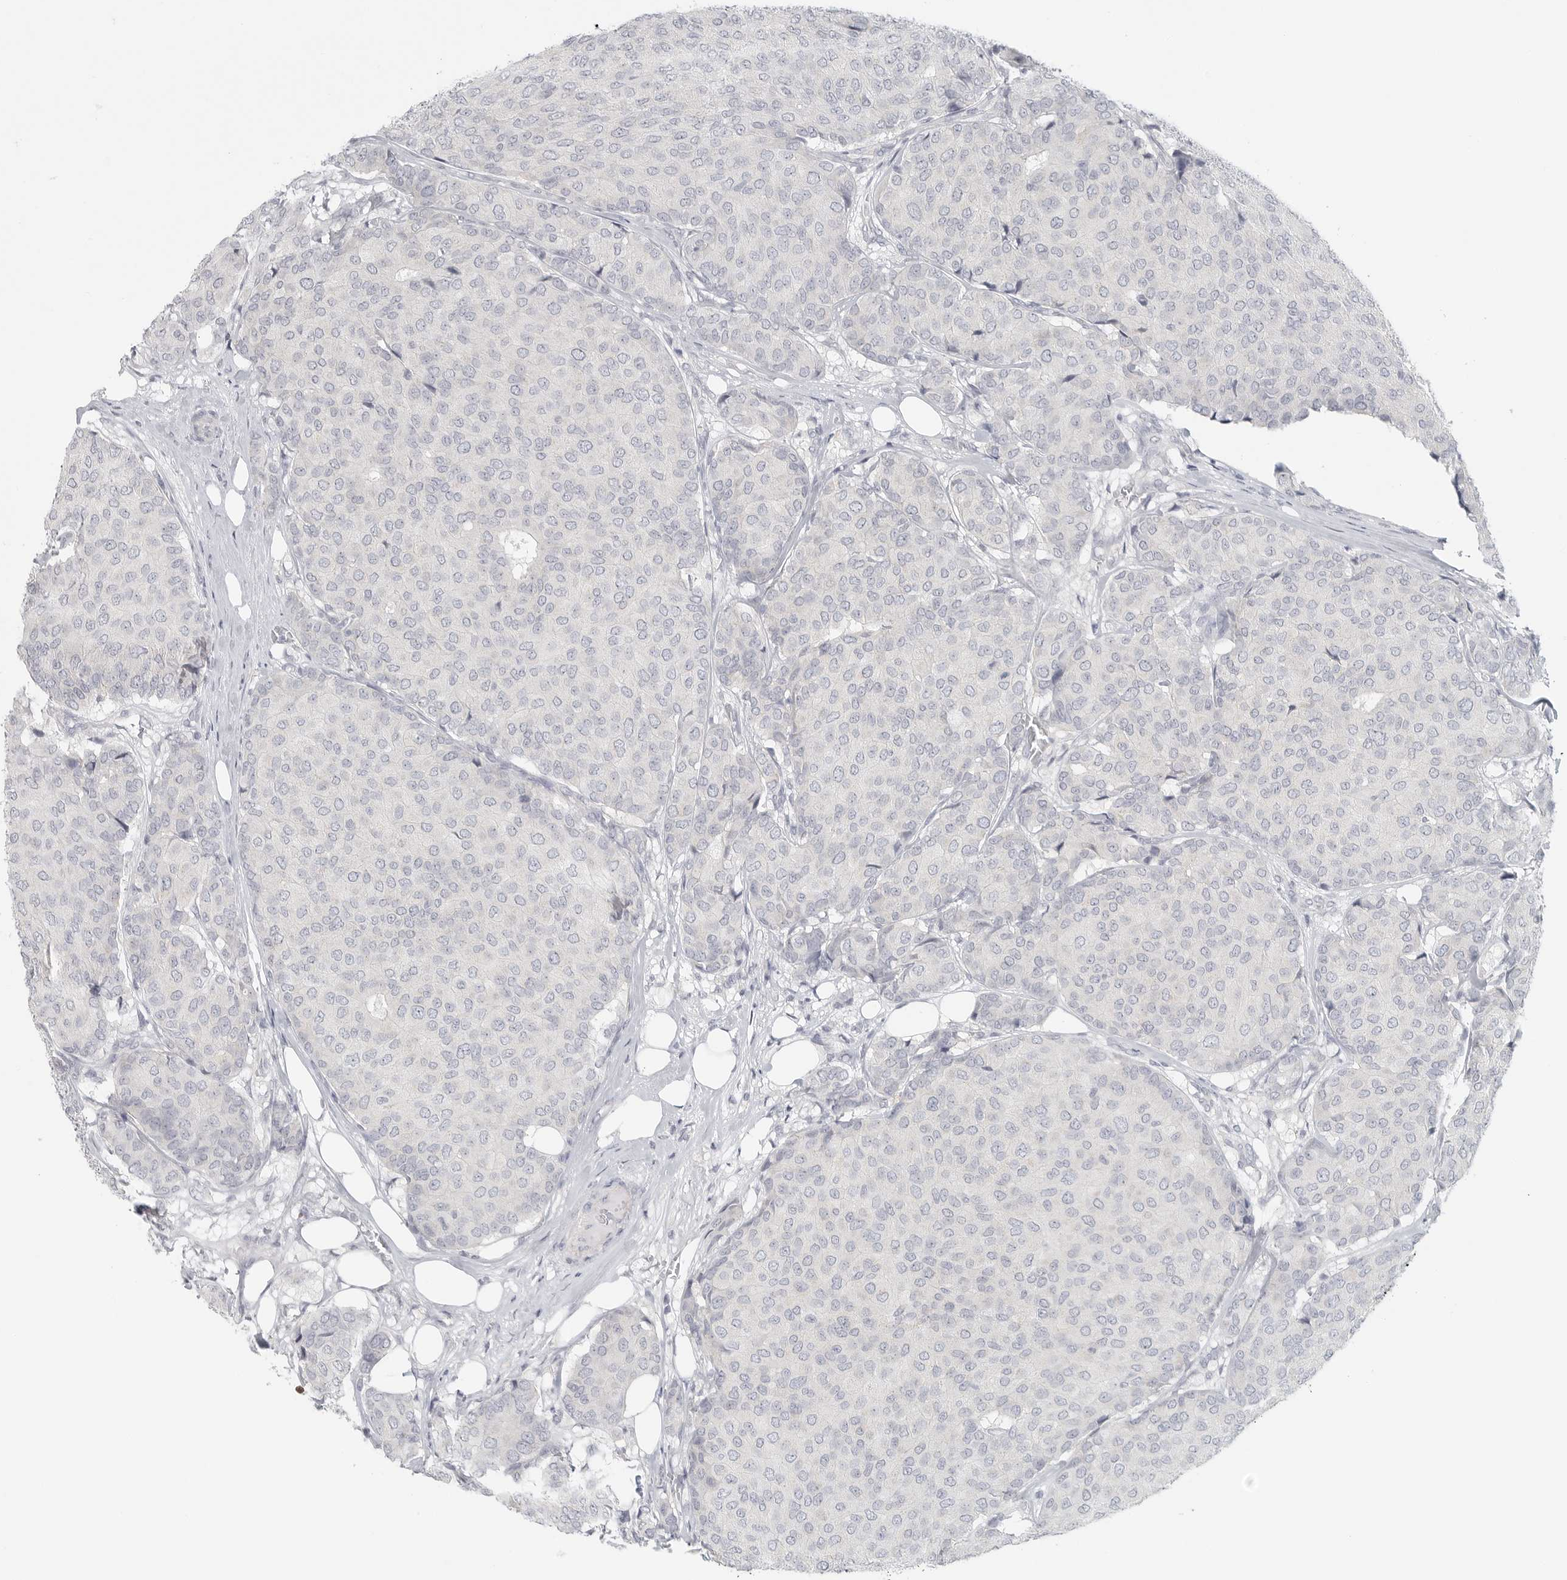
{"staining": {"intensity": "negative", "quantity": "none", "location": "none"}, "tissue": "breast cancer", "cell_type": "Tumor cells", "image_type": "cancer", "snomed": [{"axis": "morphology", "description": "Duct carcinoma"}, {"axis": "topography", "description": "Breast"}], "caption": "A micrograph of human breast cancer is negative for staining in tumor cells.", "gene": "SLC25A36", "patient": {"sex": "female", "age": 75}}